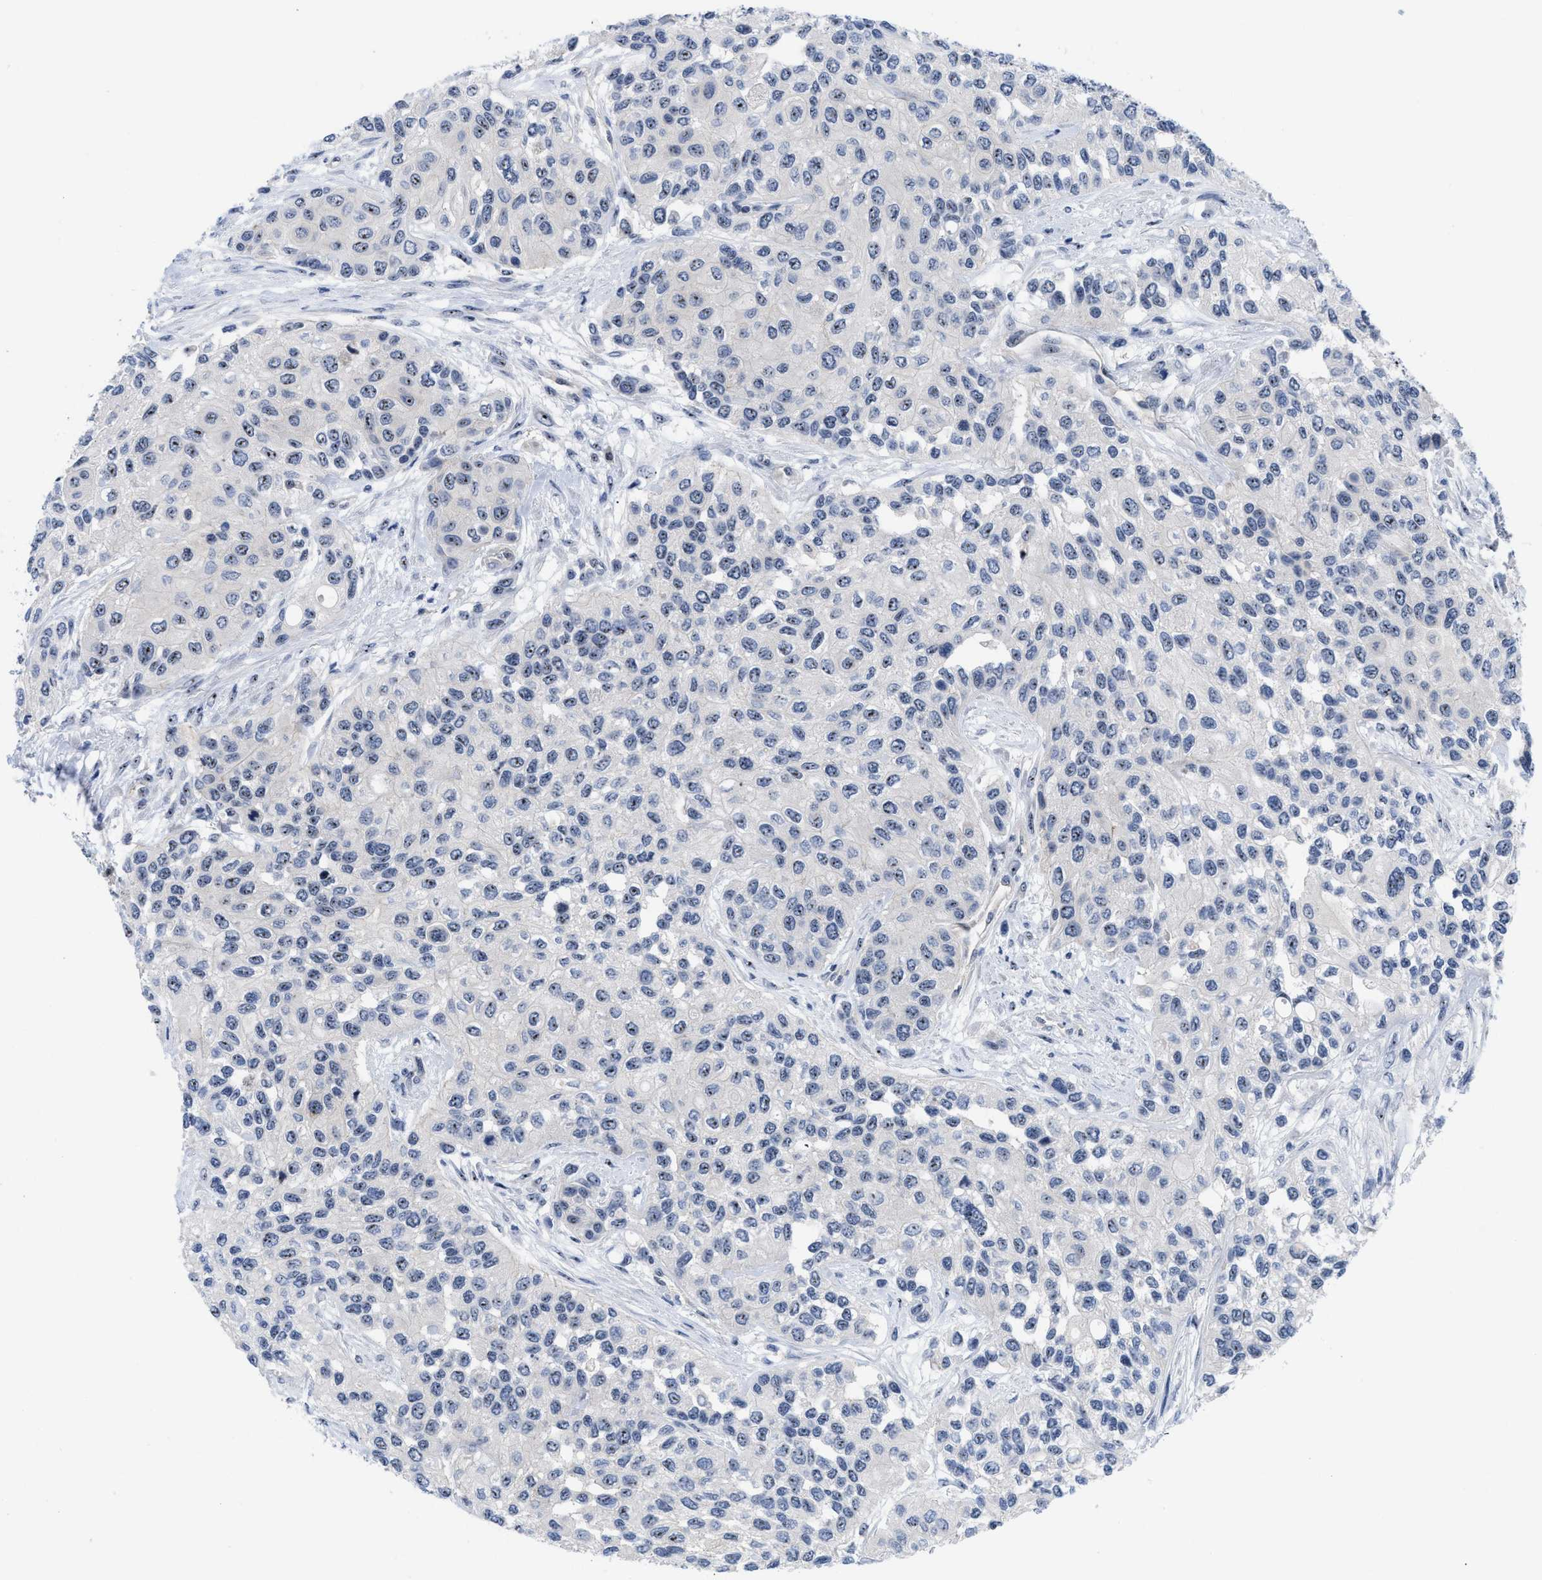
{"staining": {"intensity": "moderate", "quantity": ">75%", "location": "nuclear"}, "tissue": "urothelial cancer", "cell_type": "Tumor cells", "image_type": "cancer", "snomed": [{"axis": "morphology", "description": "Urothelial carcinoma, High grade"}, {"axis": "topography", "description": "Urinary bladder"}], "caption": "This photomicrograph reveals urothelial cancer stained with IHC to label a protein in brown. The nuclear of tumor cells show moderate positivity for the protein. Nuclei are counter-stained blue.", "gene": "NOP58", "patient": {"sex": "female", "age": 56}}